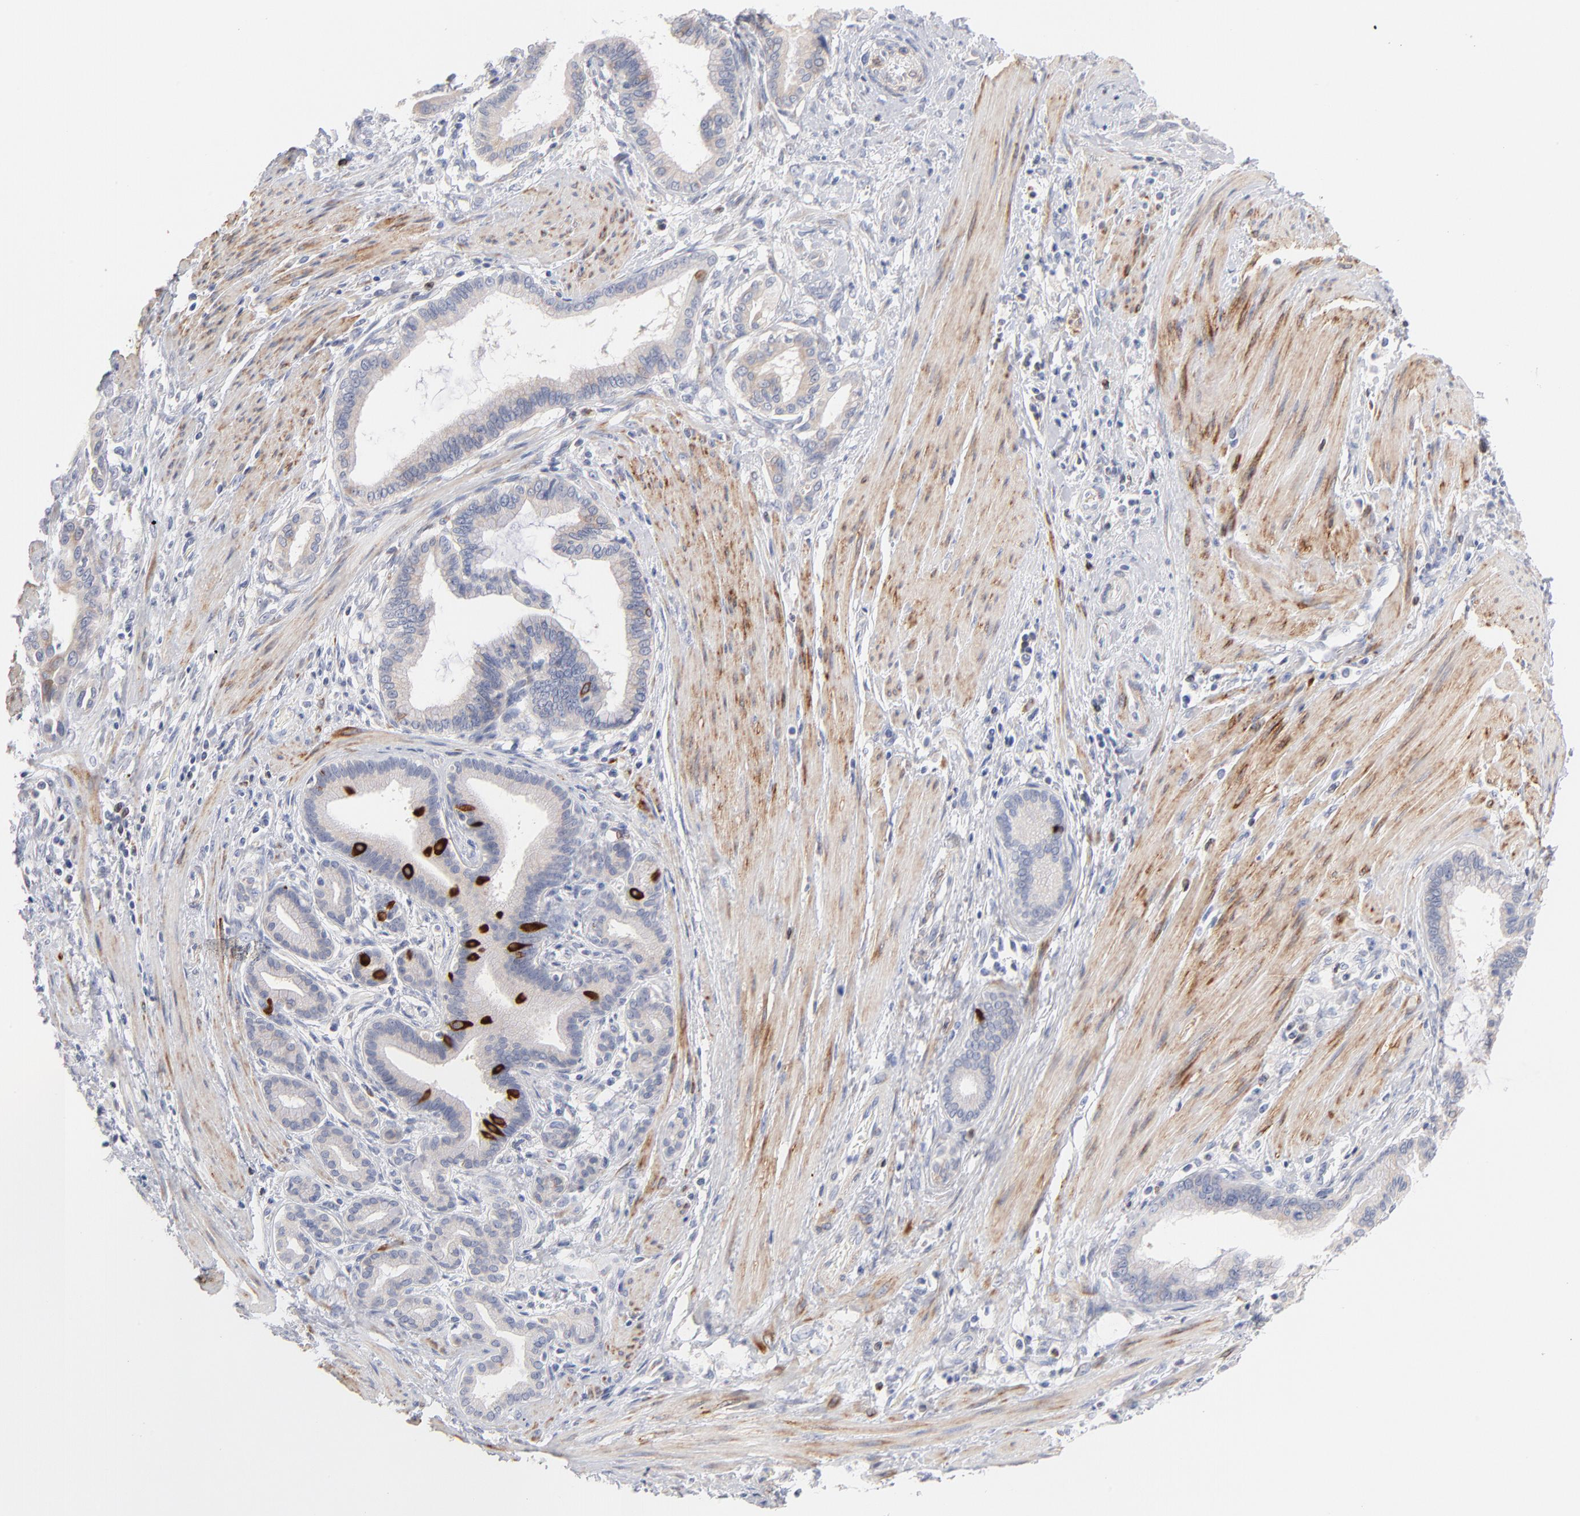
{"staining": {"intensity": "strong", "quantity": "<25%", "location": "cytoplasmic/membranous"}, "tissue": "pancreatic cancer", "cell_type": "Tumor cells", "image_type": "cancer", "snomed": [{"axis": "morphology", "description": "Adenocarcinoma, NOS"}, {"axis": "topography", "description": "Pancreas"}], "caption": "Immunohistochemical staining of pancreatic cancer (adenocarcinoma) exhibits medium levels of strong cytoplasmic/membranous protein staining in about <25% of tumor cells.", "gene": "MID1", "patient": {"sex": "female", "age": 64}}